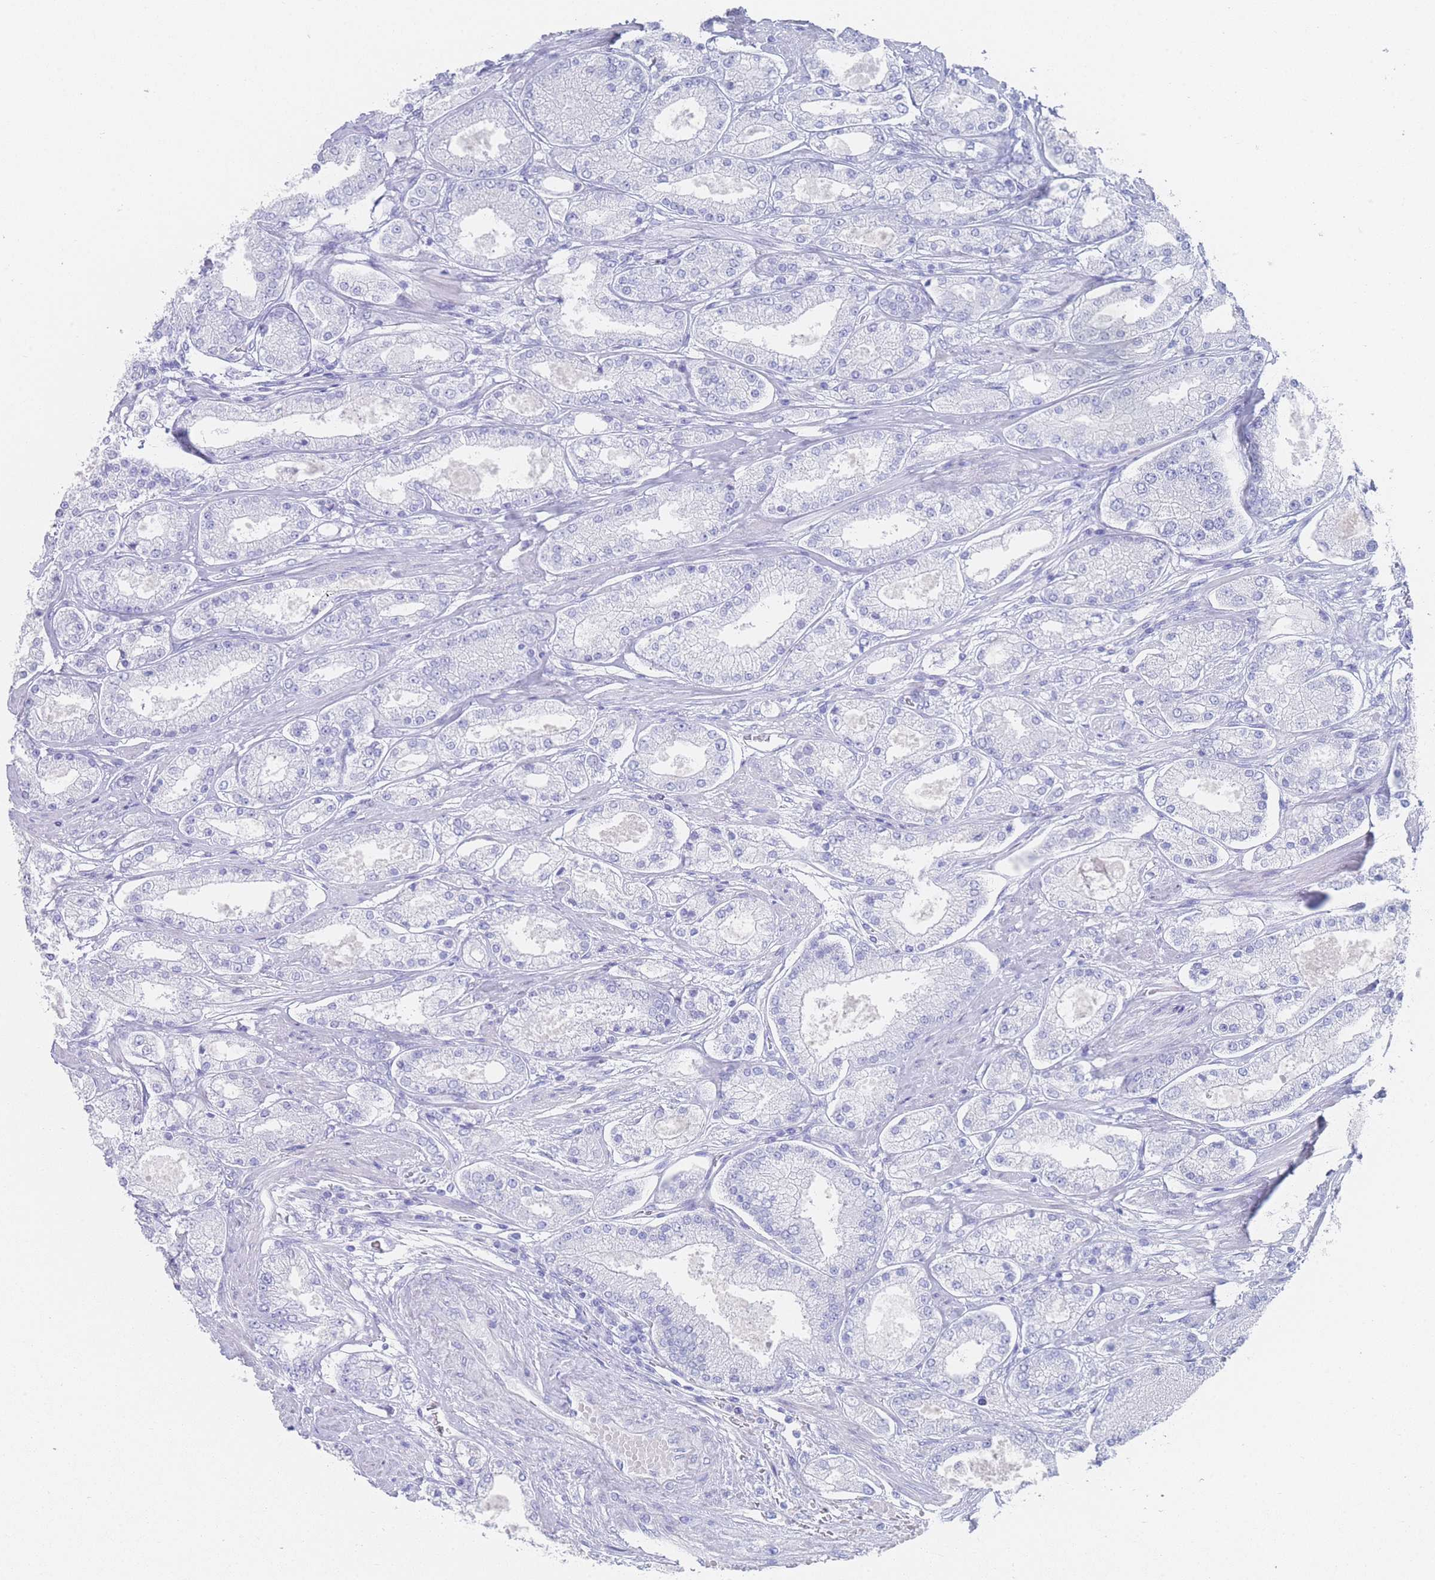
{"staining": {"intensity": "negative", "quantity": "none", "location": "none"}, "tissue": "prostate cancer", "cell_type": "Tumor cells", "image_type": "cancer", "snomed": [{"axis": "morphology", "description": "Adenocarcinoma, High grade"}, {"axis": "topography", "description": "Prostate"}], "caption": "Immunohistochemistry (IHC) micrograph of neoplastic tissue: prostate high-grade adenocarcinoma stained with DAB (3,3'-diaminobenzidine) demonstrates no significant protein expression in tumor cells.", "gene": "LRRC37A", "patient": {"sex": "male", "age": 69}}